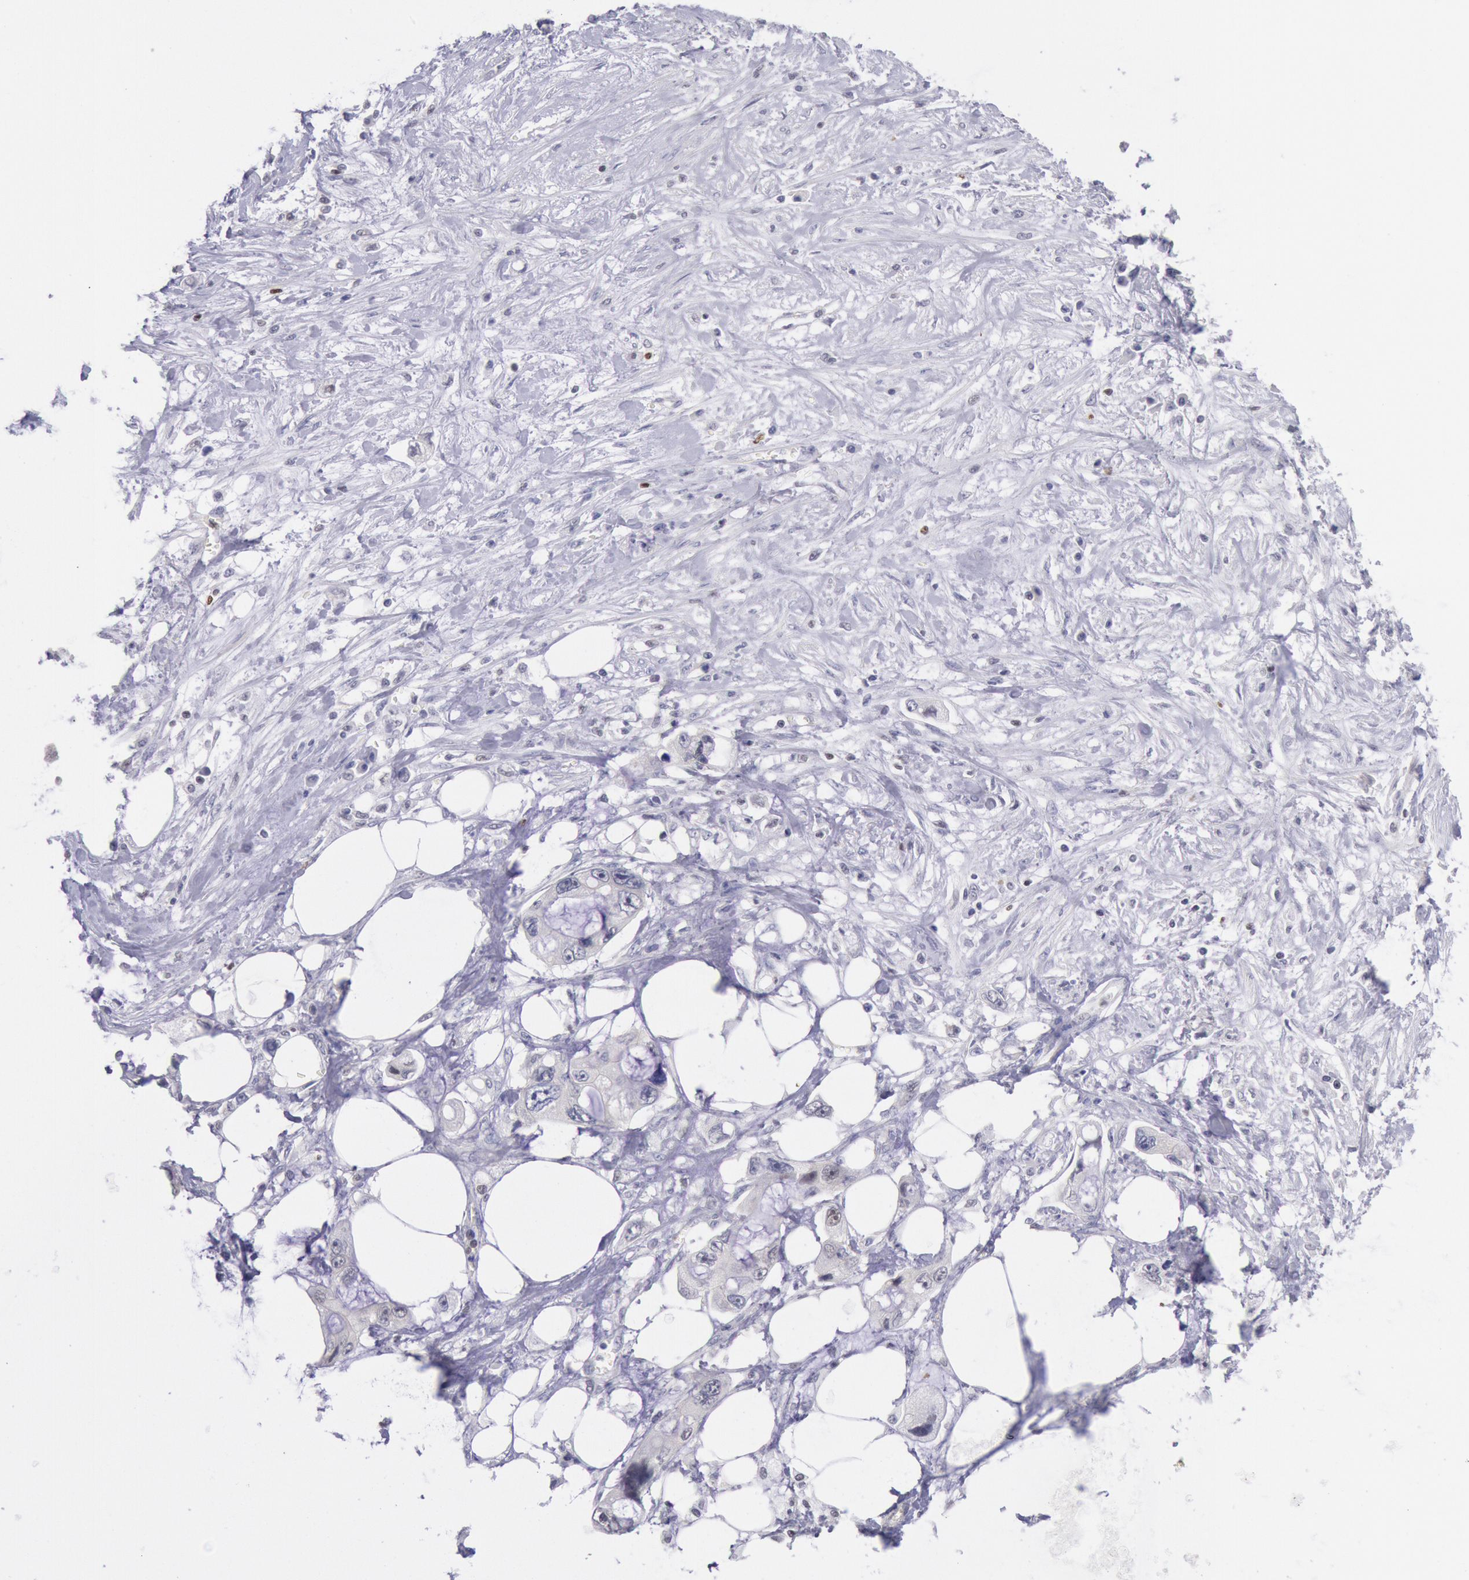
{"staining": {"intensity": "negative", "quantity": "none", "location": "none"}, "tissue": "pancreatic cancer", "cell_type": "Tumor cells", "image_type": "cancer", "snomed": [{"axis": "morphology", "description": "Adenocarcinoma, NOS"}, {"axis": "topography", "description": "Pancreas"}, {"axis": "topography", "description": "Stomach, upper"}], "caption": "High magnification brightfield microscopy of pancreatic cancer stained with DAB (3,3'-diaminobenzidine) (brown) and counterstained with hematoxylin (blue): tumor cells show no significant staining. (Stains: DAB (3,3'-diaminobenzidine) immunohistochemistry with hematoxylin counter stain, Microscopy: brightfield microscopy at high magnification).", "gene": "RPS6KA5", "patient": {"sex": "male", "age": 77}}